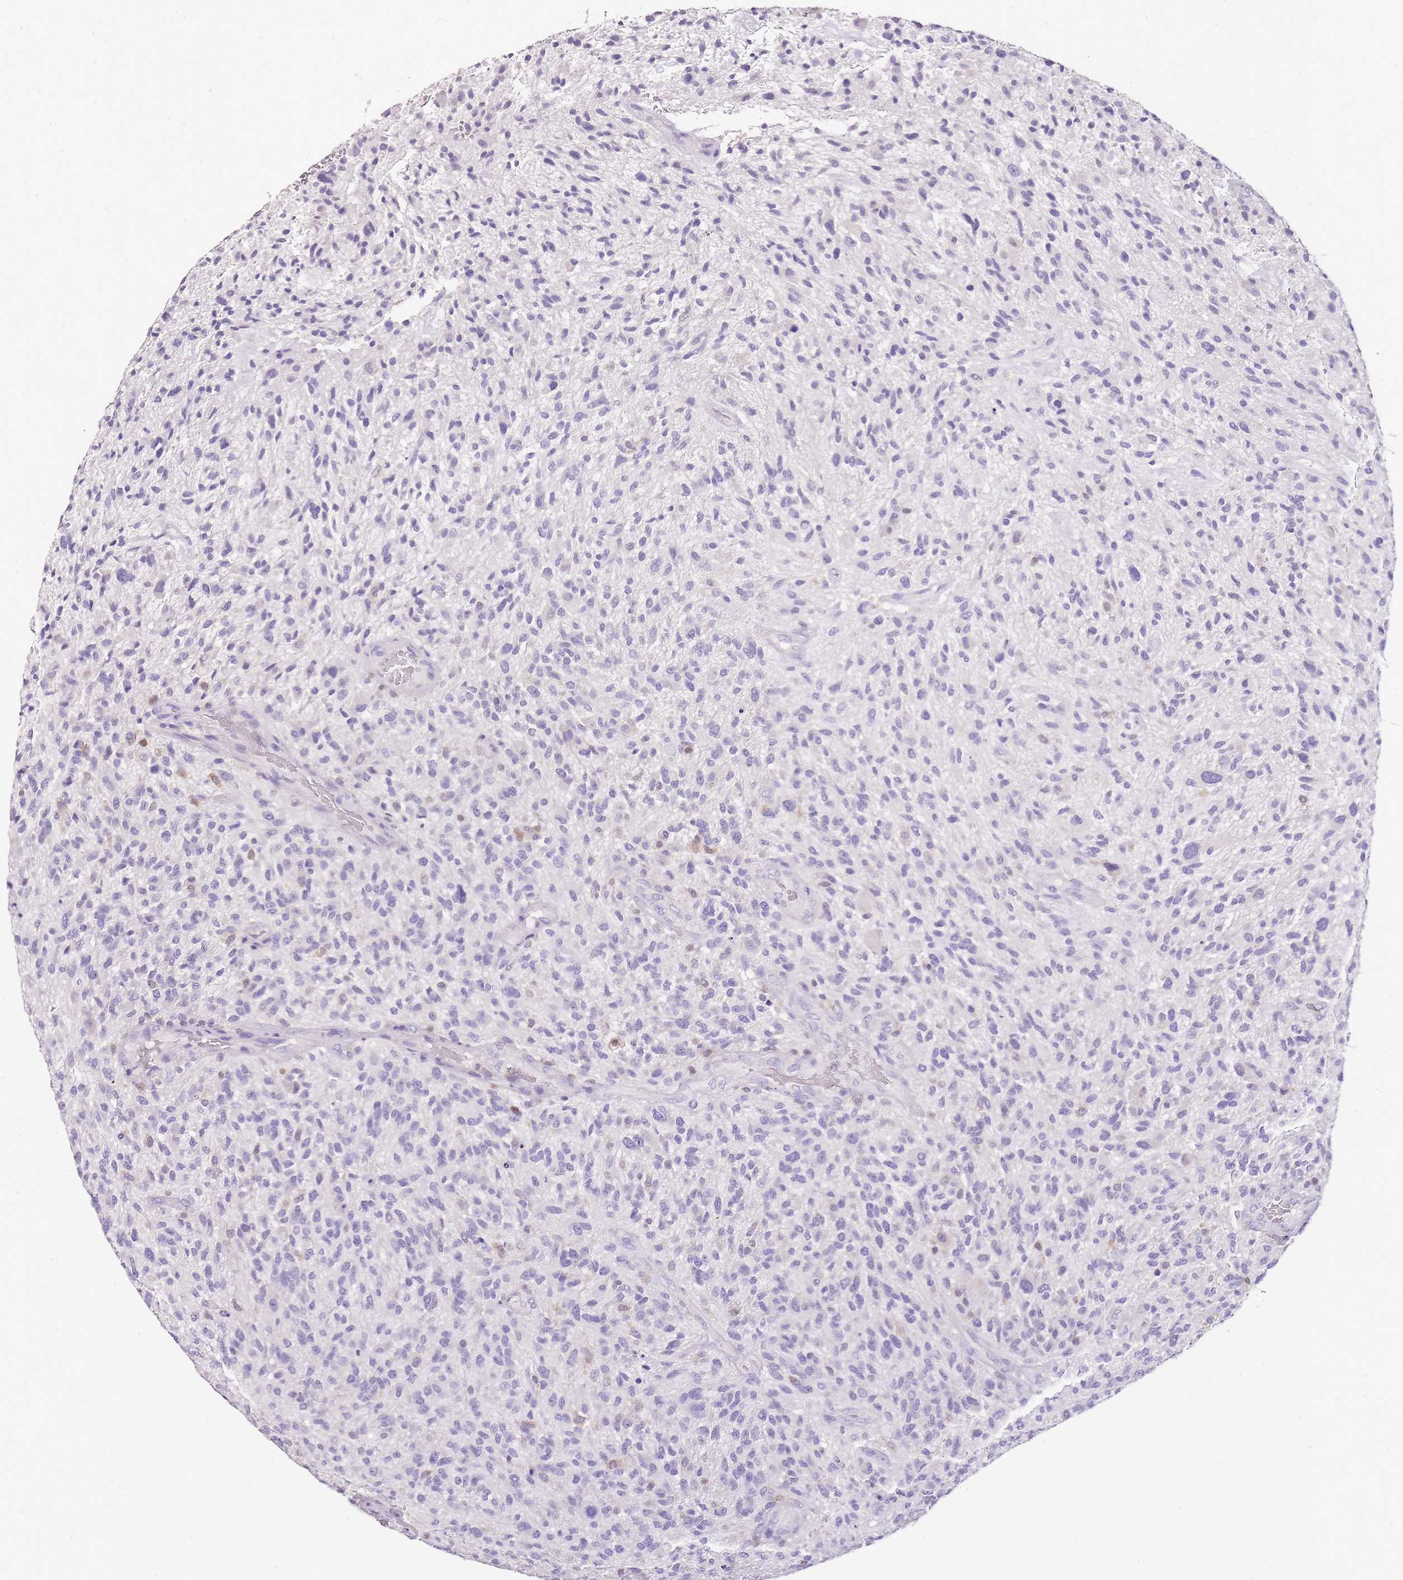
{"staining": {"intensity": "negative", "quantity": "none", "location": "none"}, "tissue": "glioma", "cell_type": "Tumor cells", "image_type": "cancer", "snomed": [{"axis": "morphology", "description": "Glioma, malignant, High grade"}, {"axis": "topography", "description": "Brain"}], "caption": "Histopathology image shows no significant protein positivity in tumor cells of malignant high-grade glioma. The staining was performed using DAB (3,3'-diaminobenzidine) to visualize the protein expression in brown, while the nuclei were stained in blue with hematoxylin (Magnification: 20x).", "gene": "ZBP1", "patient": {"sex": "male", "age": 47}}